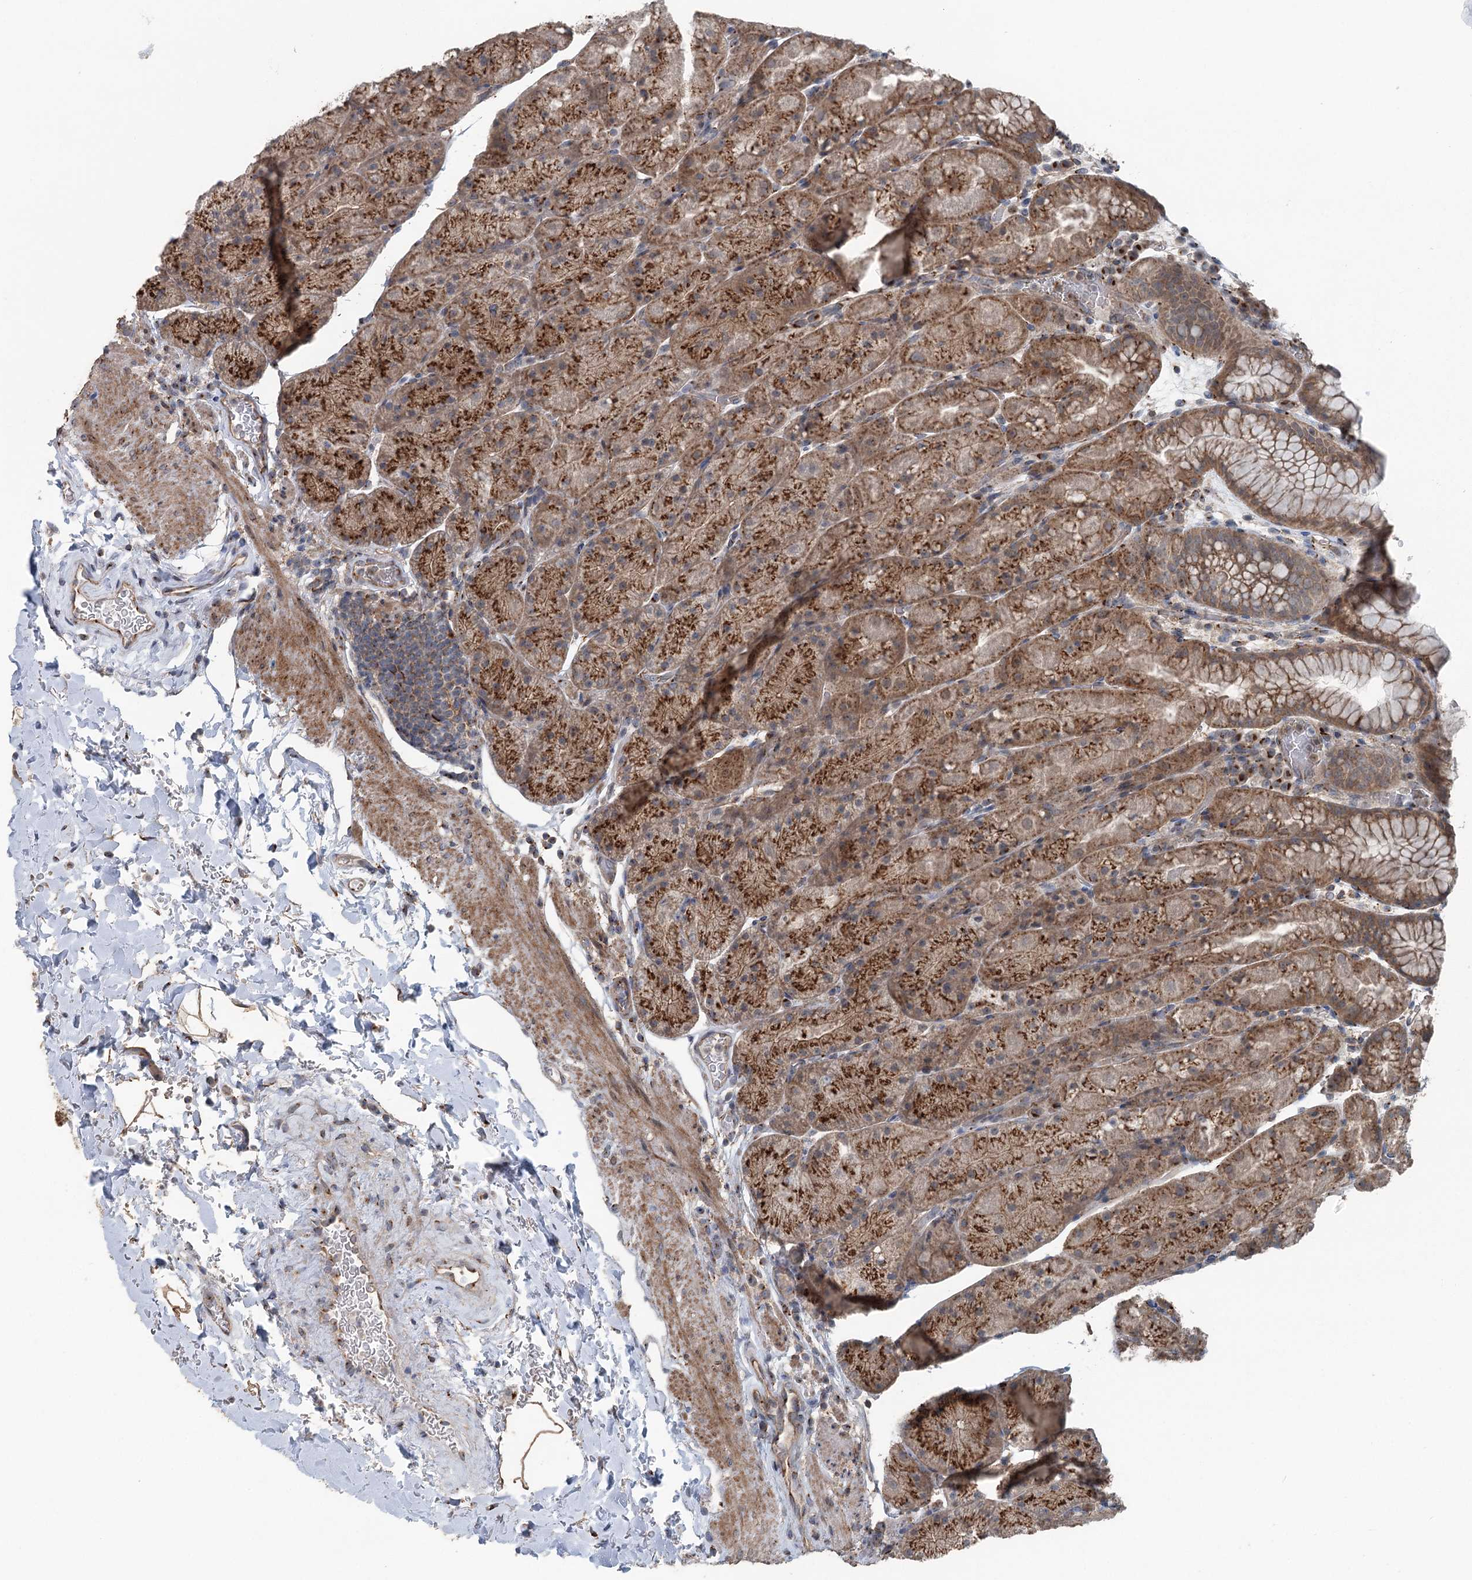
{"staining": {"intensity": "strong", "quantity": "25%-75%", "location": "cytoplasmic/membranous"}, "tissue": "stomach", "cell_type": "Glandular cells", "image_type": "normal", "snomed": [{"axis": "morphology", "description": "Normal tissue, NOS"}, {"axis": "topography", "description": "Stomach, upper"}, {"axis": "topography", "description": "Stomach, lower"}], "caption": "Immunohistochemical staining of normal human stomach displays strong cytoplasmic/membranous protein positivity in approximately 25%-75% of glandular cells.", "gene": "ITIH5", "patient": {"sex": "male", "age": 67}}